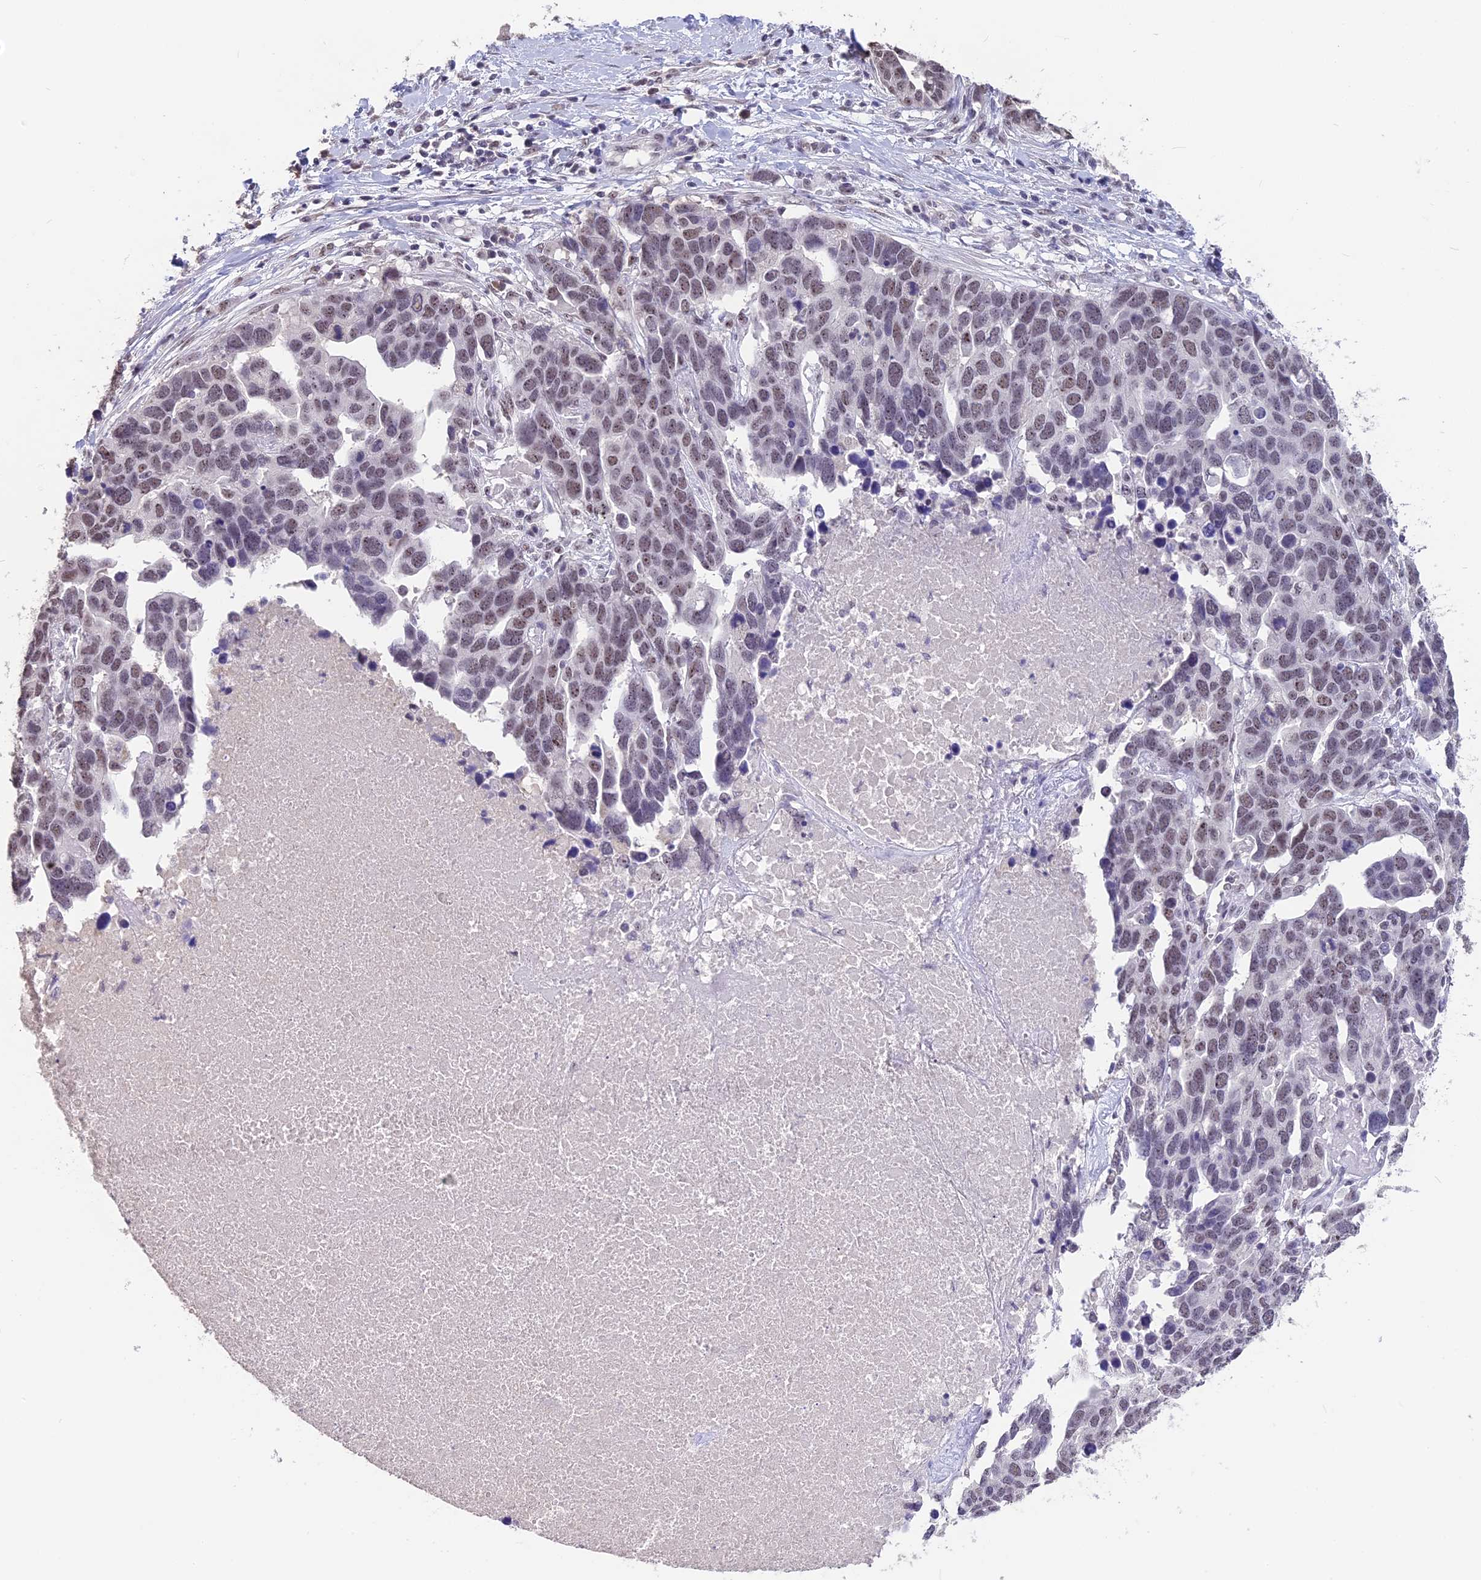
{"staining": {"intensity": "weak", "quantity": "25%-75%", "location": "nuclear"}, "tissue": "ovarian cancer", "cell_type": "Tumor cells", "image_type": "cancer", "snomed": [{"axis": "morphology", "description": "Cystadenocarcinoma, serous, NOS"}, {"axis": "topography", "description": "Ovary"}], "caption": "Tumor cells reveal weak nuclear positivity in approximately 25%-75% of cells in ovarian cancer.", "gene": "SETD2", "patient": {"sex": "female", "age": 54}}